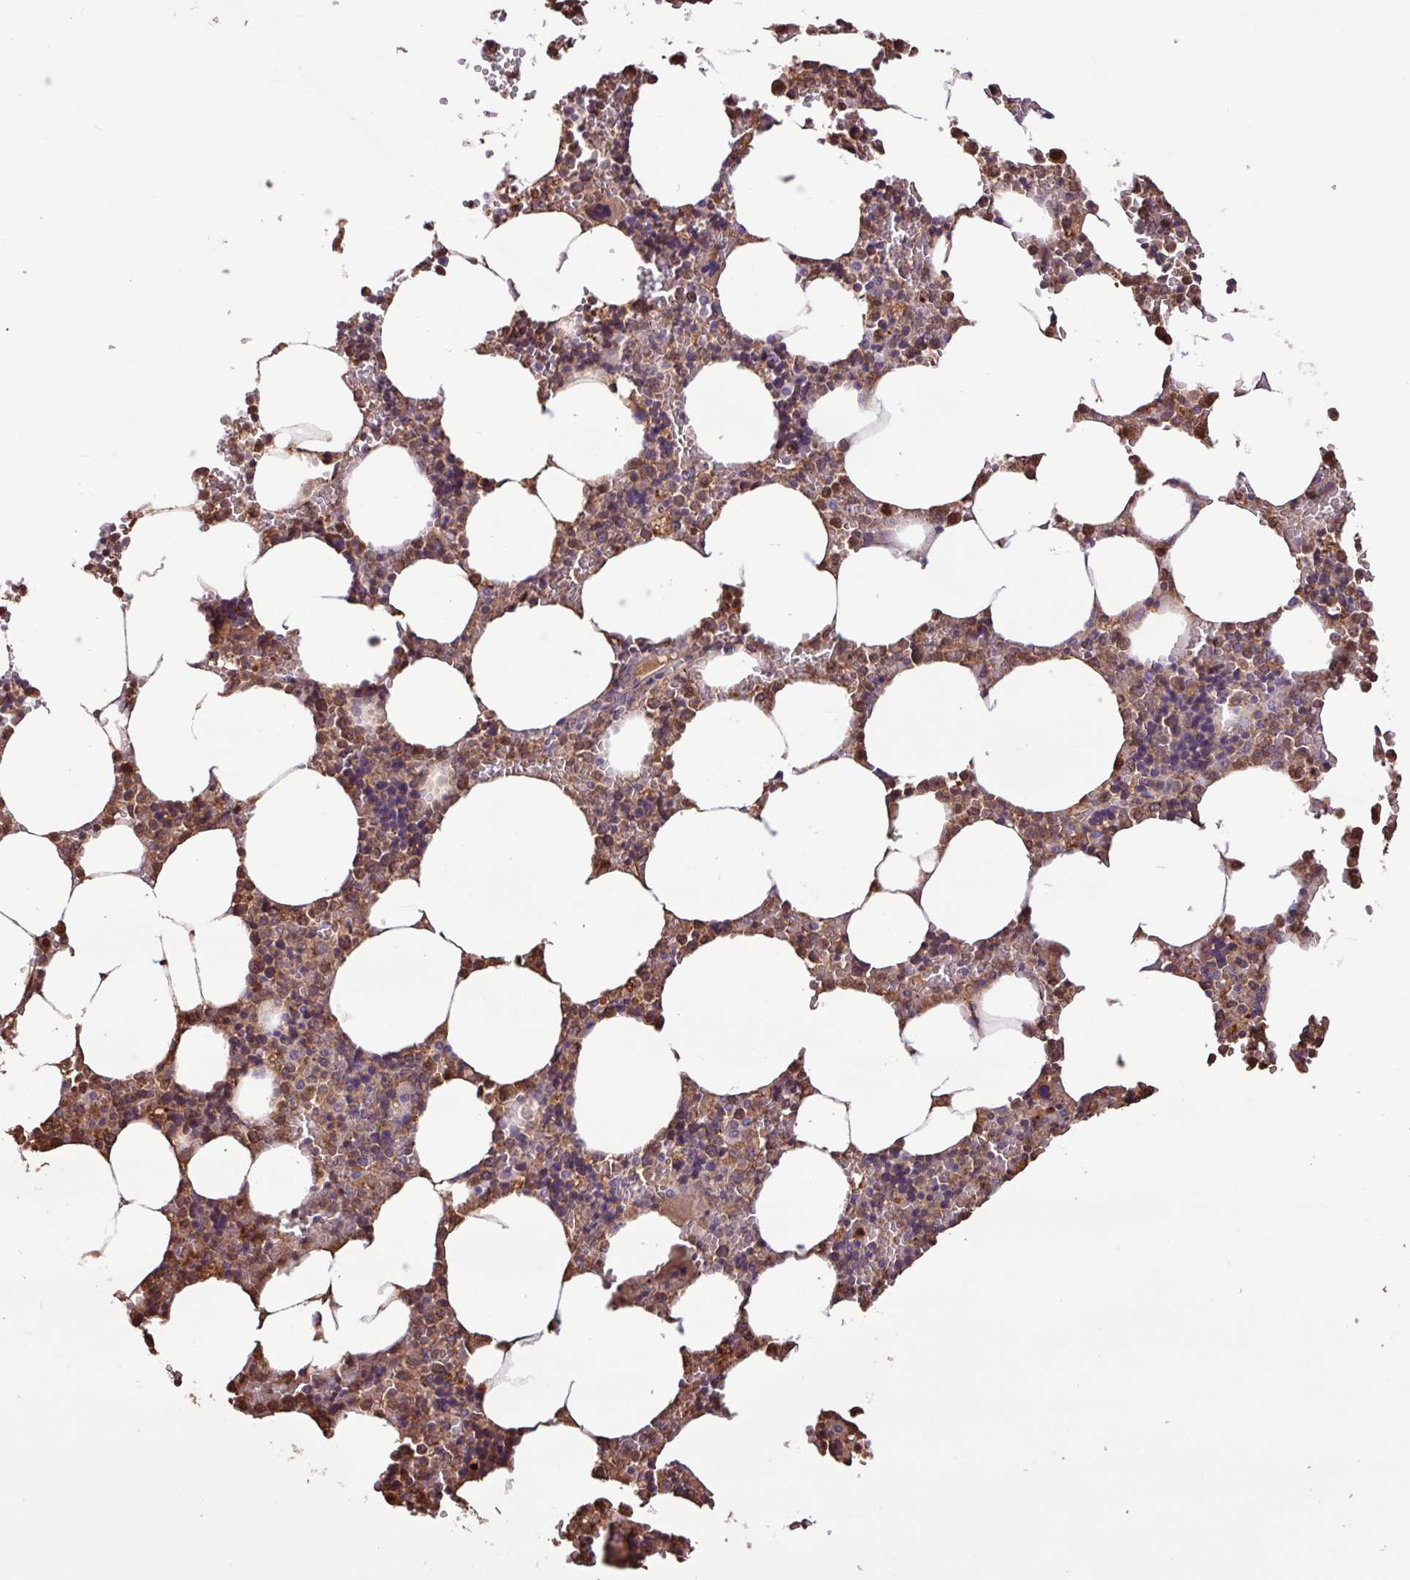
{"staining": {"intensity": "moderate", "quantity": ">75%", "location": "cytoplasmic/membranous,nuclear"}, "tissue": "bone marrow", "cell_type": "Hematopoietic cells", "image_type": "normal", "snomed": [{"axis": "morphology", "description": "Normal tissue, NOS"}, {"axis": "topography", "description": "Bone marrow"}], "caption": "High-magnification brightfield microscopy of normal bone marrow stained with DAB (3,3'-diaminobenzidine) (brown) and counterstained with hematoxylin (blue). hematopoietic cells exhibit moderate cytoplasmic/membranous,nuclear positivity is appreciated in approximately>75% of cells.", "gene": "CHST11", "patient": {"sex": "male", "age": 70}}